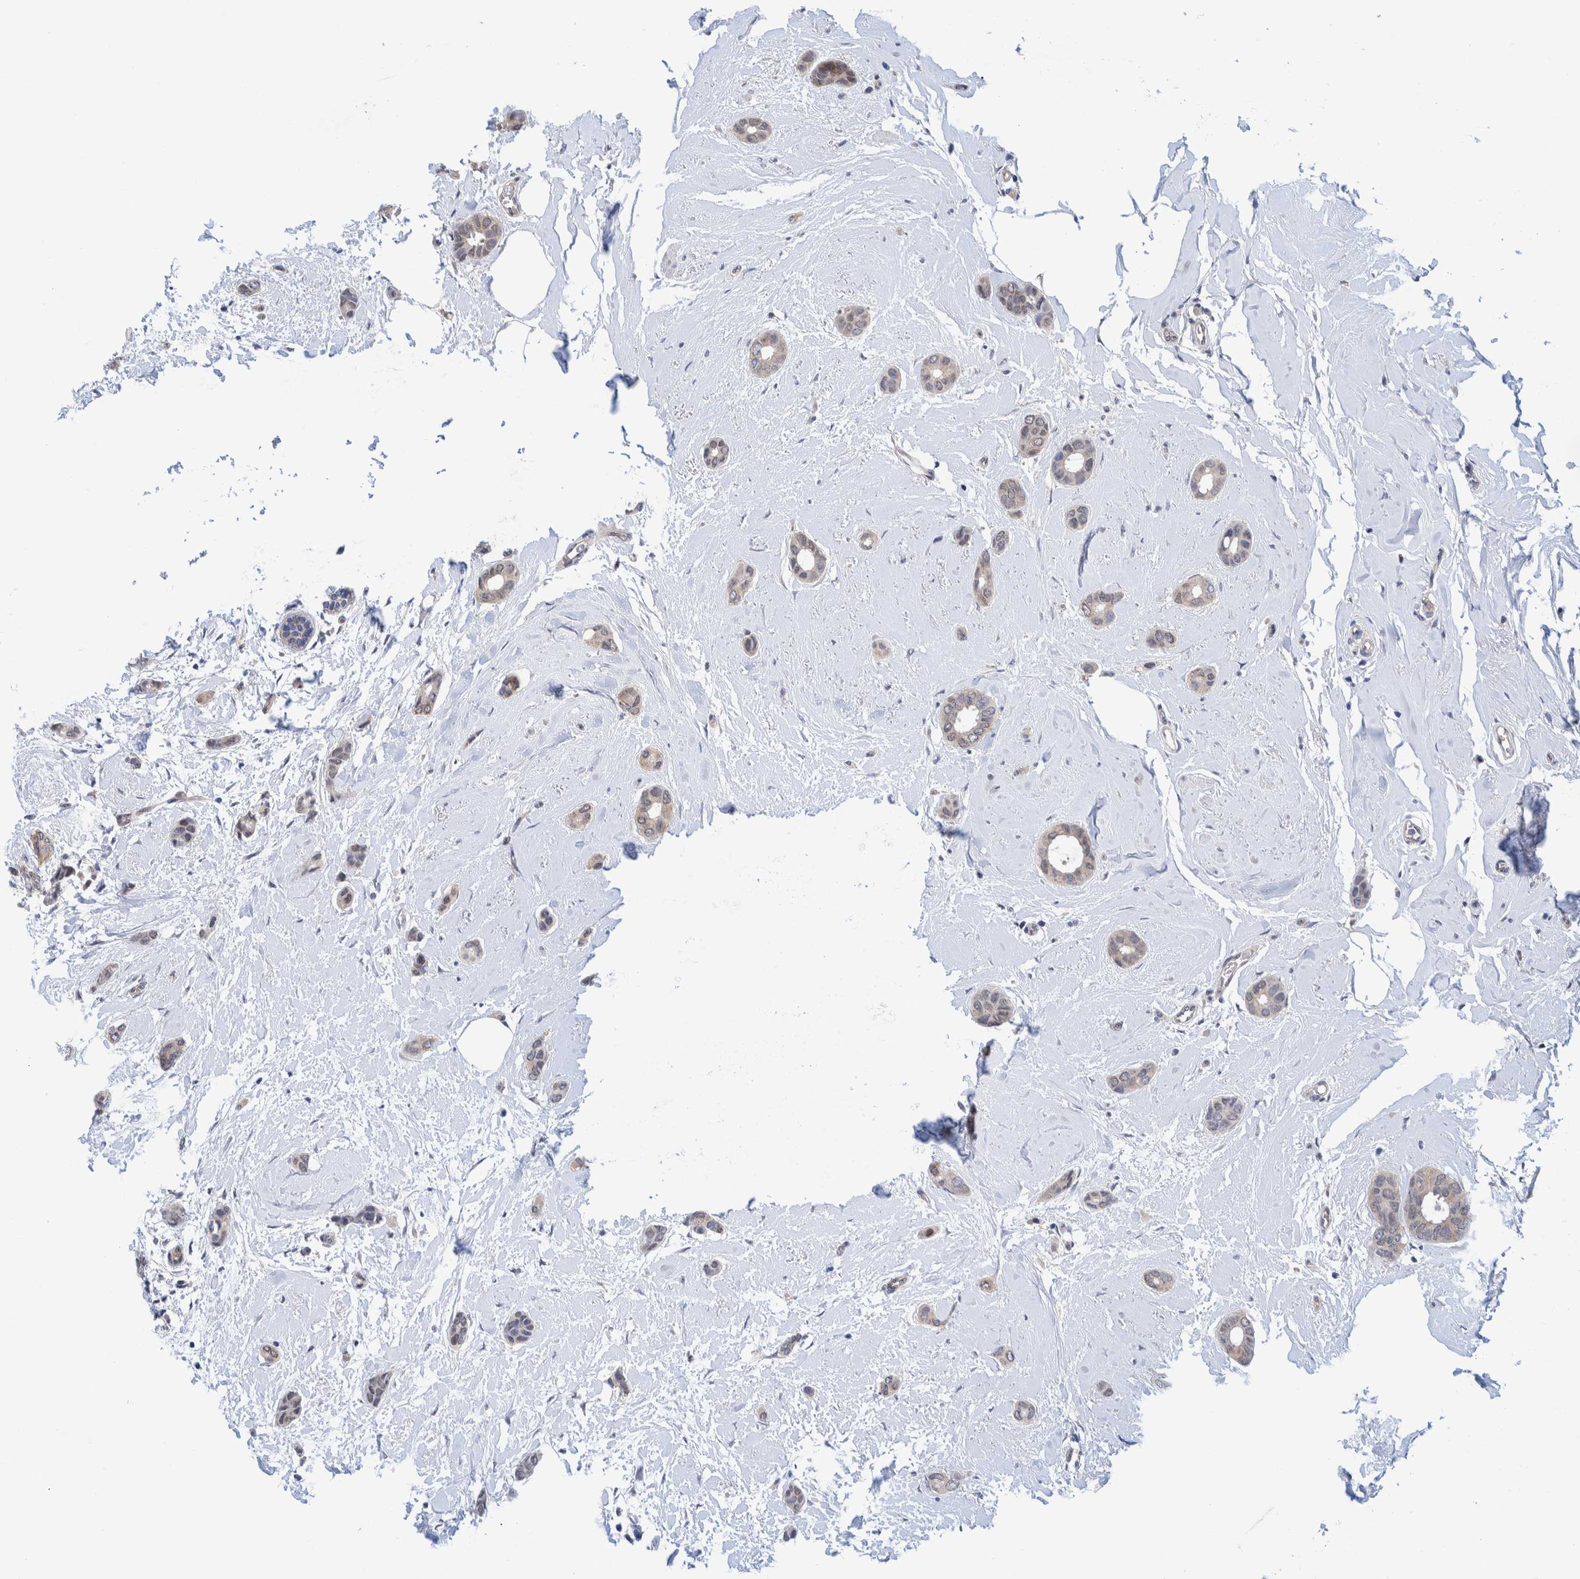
{"staining": {"intensity": "weak", "quantity": "<25%", "location": "cytoplasmic/membranous"}, "tissue": "breast cancer", "cell_type": "Tumor cells", "image_type": "cancer", "snomed": [{"axis": "morphology", "description": "Duct carcinoma"}, {"axis": "topography", "description": "Breast"}], "caption": "An immunohistochemistry (IHC) image of breast cancer is shown. There is no staining in tumor cells of breast cancer.", "gene": "PFAS", "patient": {"sex": "female", "age": 55}}